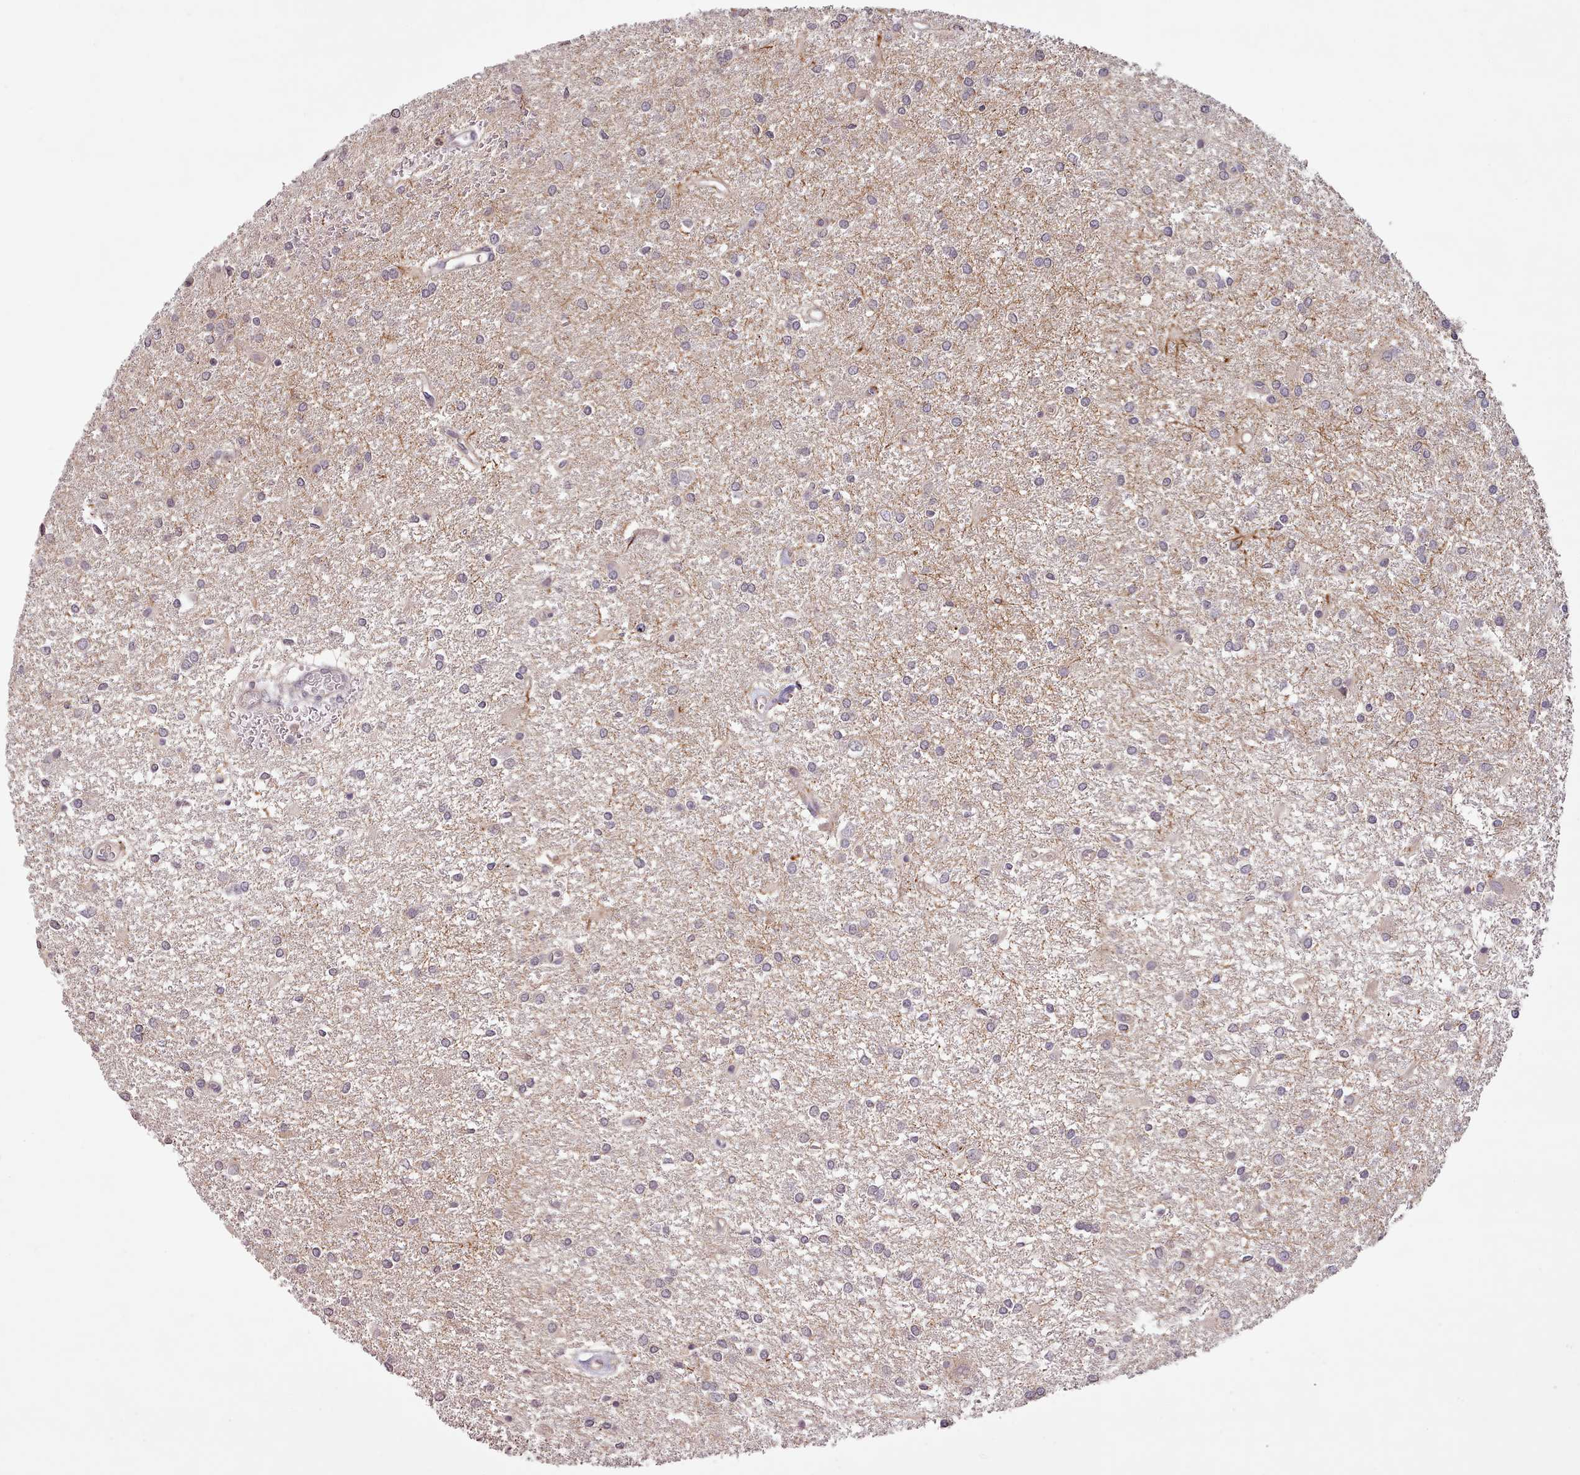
{"staining": {"intensity": "negative", "quantity": "none", "location": "none"}, "tissue": "glioma", "cell_type": "Tumor cells", "image_type": "cancer", "snomed": [{"axis": "morphology", "description": "Glioma, malignant, High grade"}, {"axis": "topography", "description": "Brain"}], "caption": "Histopathology image shows no protein expression in tumor cells of glioma tissue.", "gene": "ZNF658", "patient": {"sex": "female", "age": 50}}